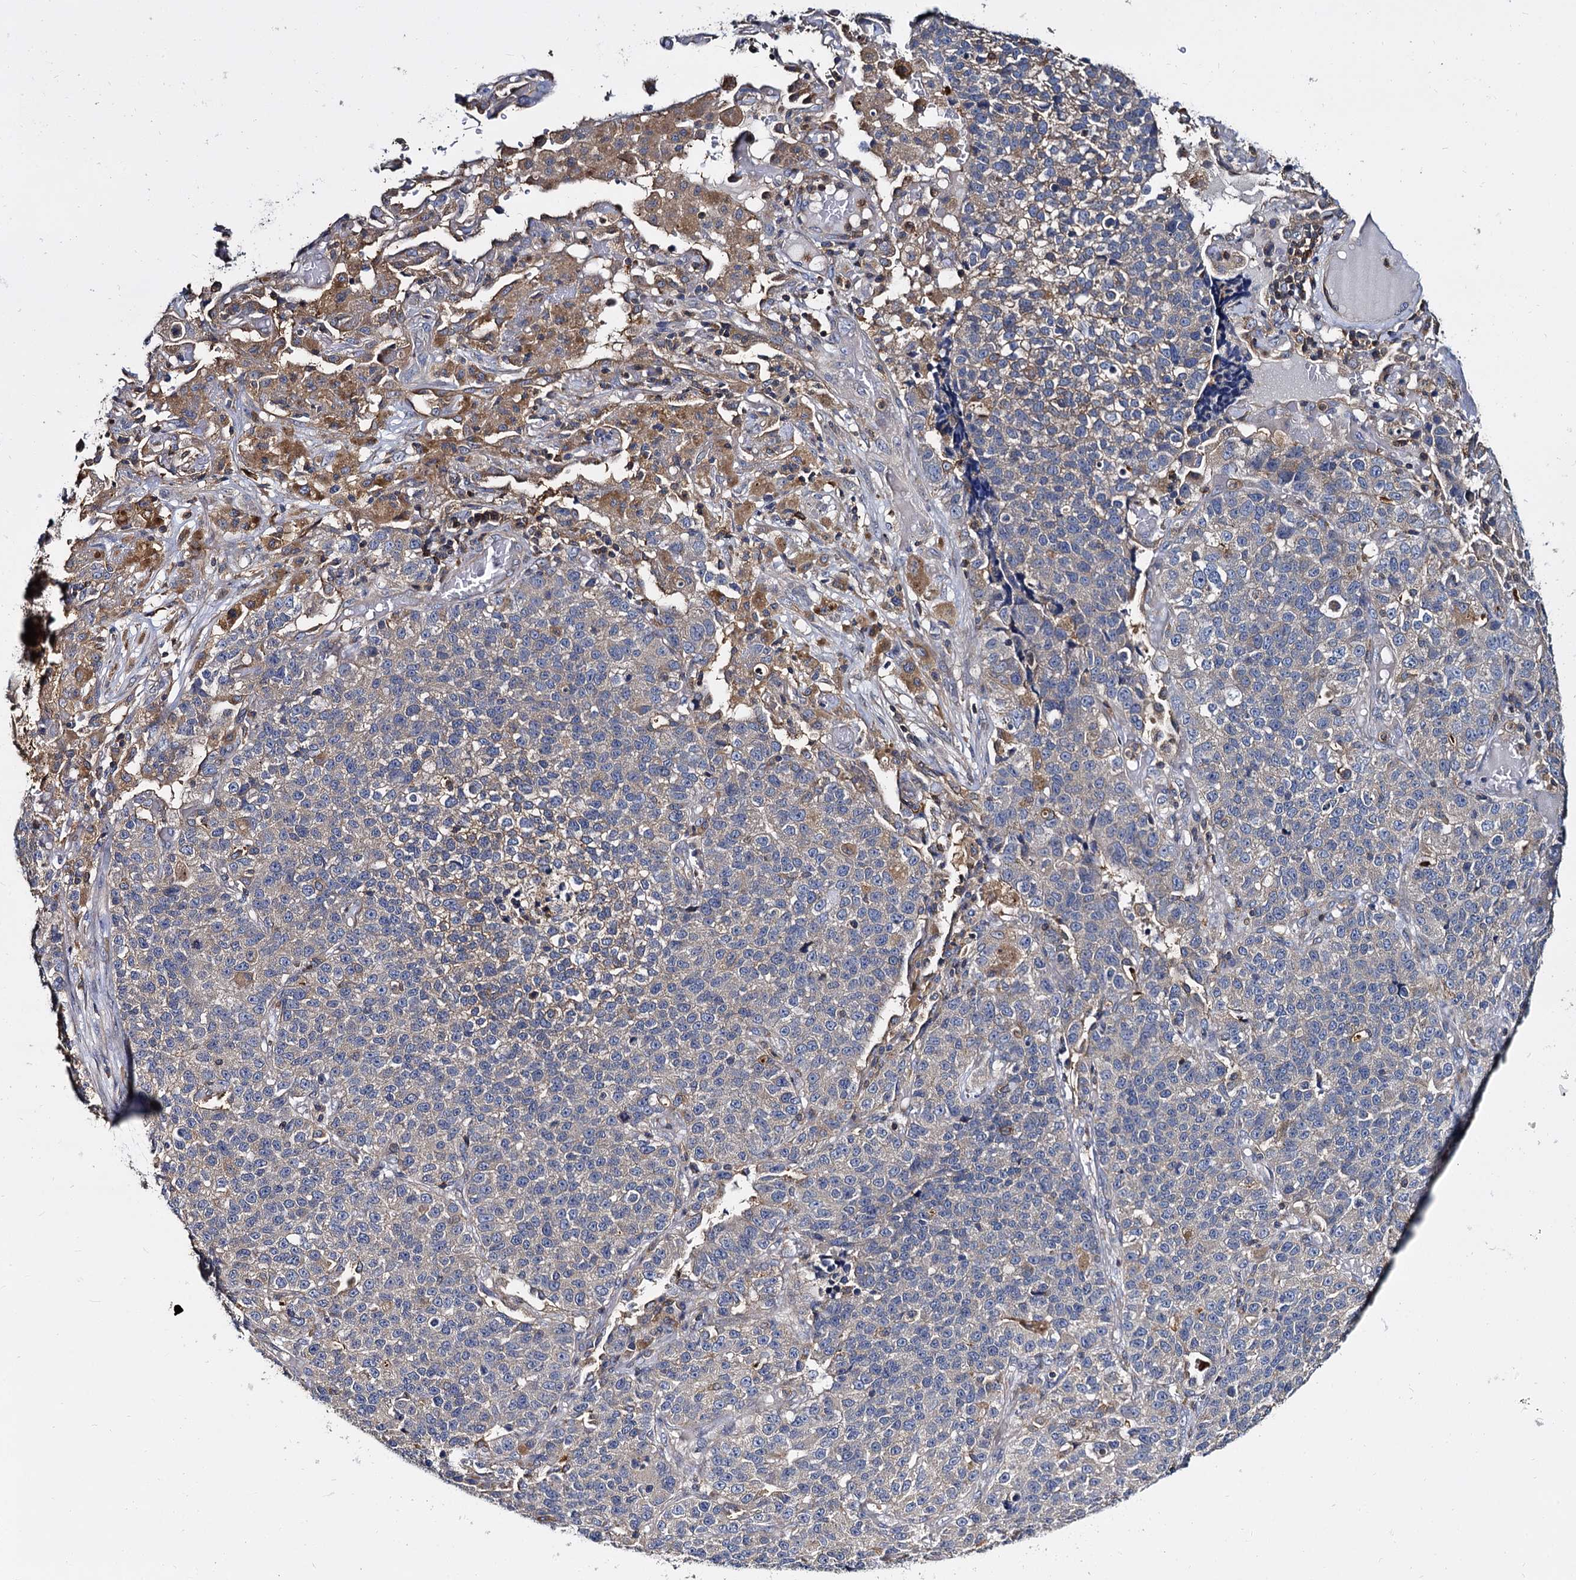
{"staining": {"intensity": "weak", "quantity": "<25%", "location": "cytoplasmic/membranous"}, "tissue": "lung cancer", "cell_type": "Tumor cells", "image_type": "cancer", "snomed": [{"axis": "morphology", "description": "Adenocarcinoma, NOS"}, {"axis": "topography", "description": "Lung"}], "caption": "There is no significant expression in tumor cells of lung adenocarcinoma.", "gene": "ANKRD13A", "patient": {"sex": "male", "age": 49}}